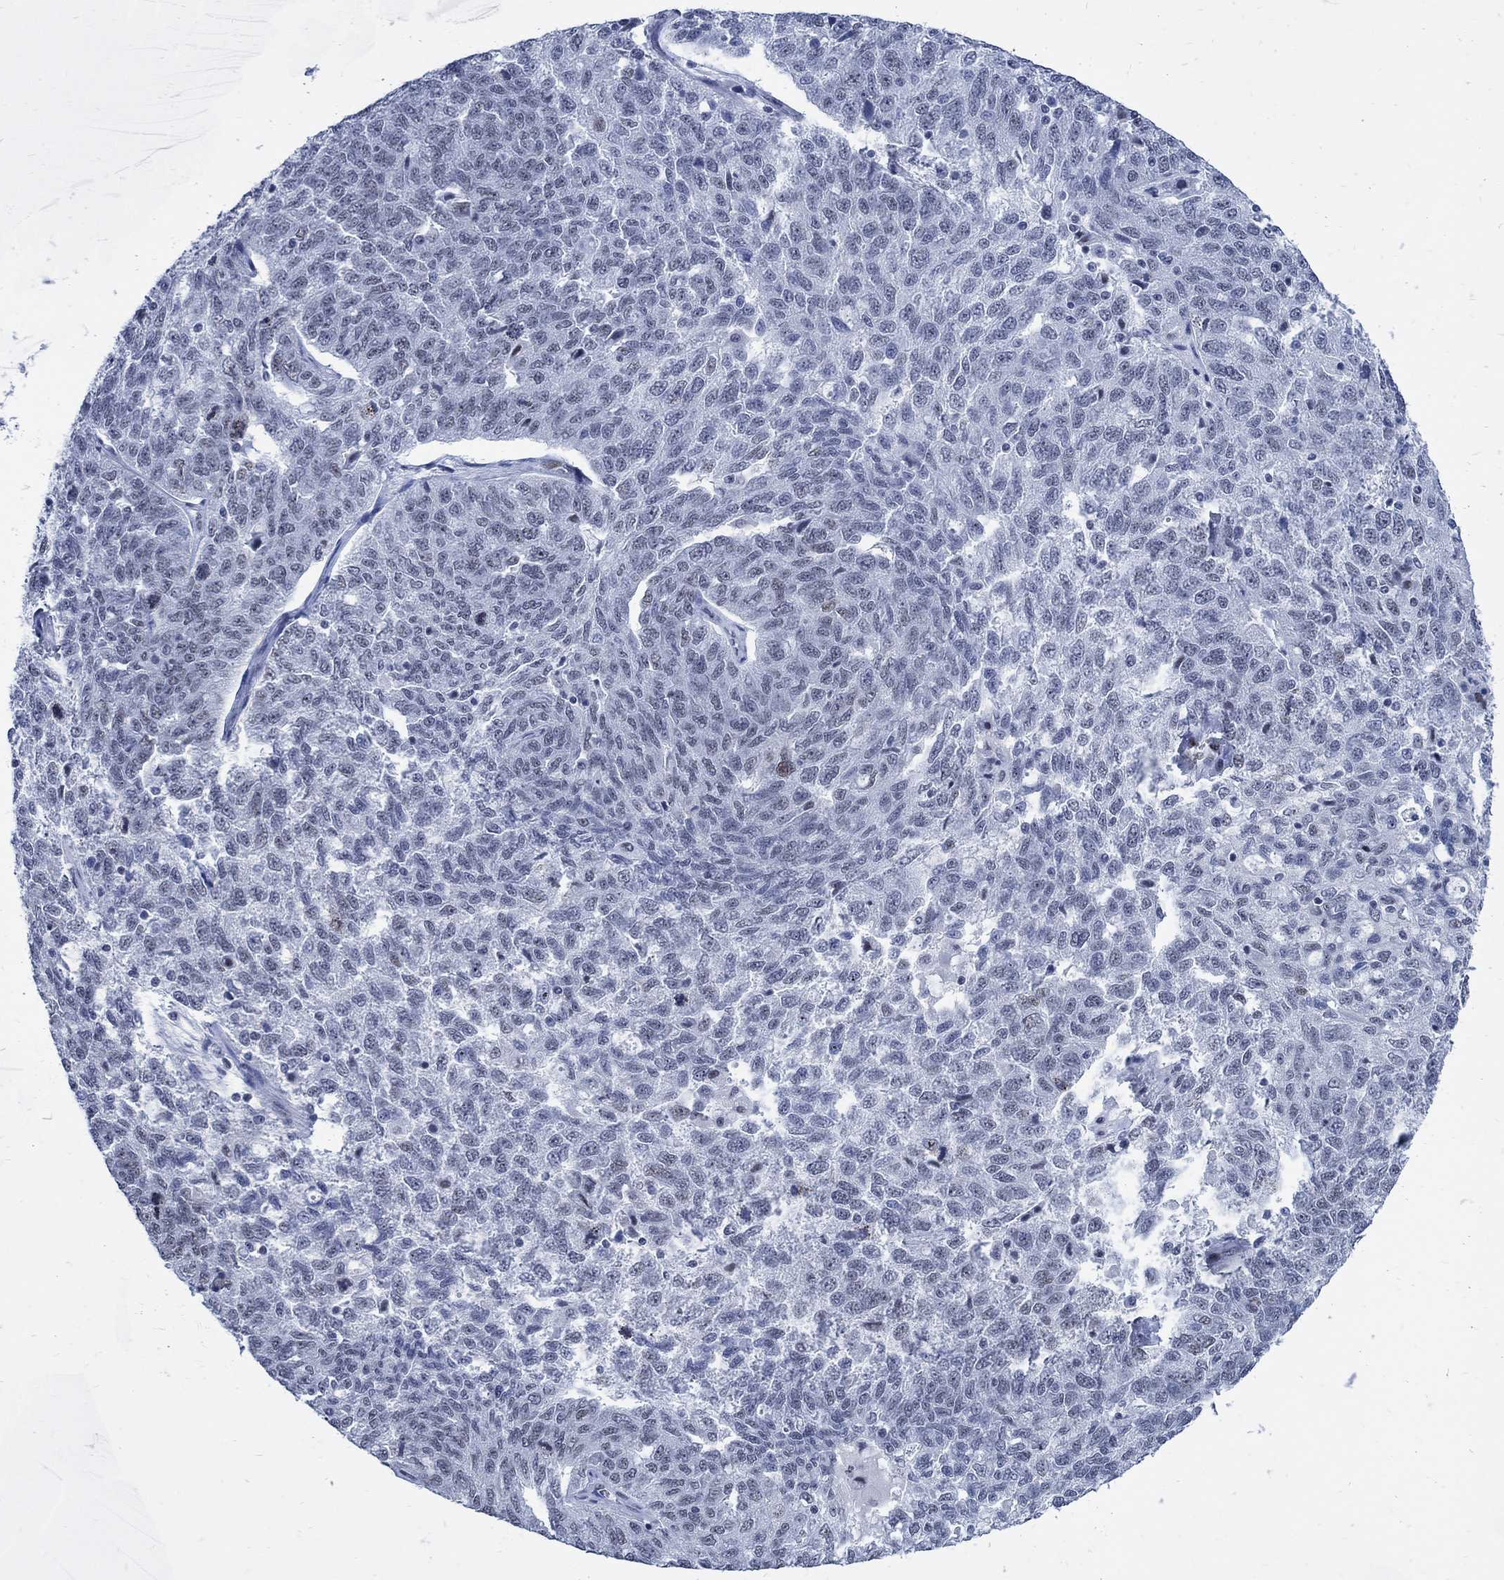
{"staining": {"intensity": "negative", "quantity": "none", "location": "none"}, "tissue": "ovarian cancer", "cell_type": "Tumor cells", "image_type": "cancer", "snomed": [{"axis": "morphology", "description": "Cystadenocarcinoma, serous, NOS"}, {"axis": "topography", "description": "Ovary"}], "caption": "DAB (3,3'-diaminobenzidine) immunohistochemical staining of ovarian serous cystadenocarcinoma reveals no significant expression in tumor cells.", "gene": "DLK1", "patient": {"sex": "female", "age": 71}}